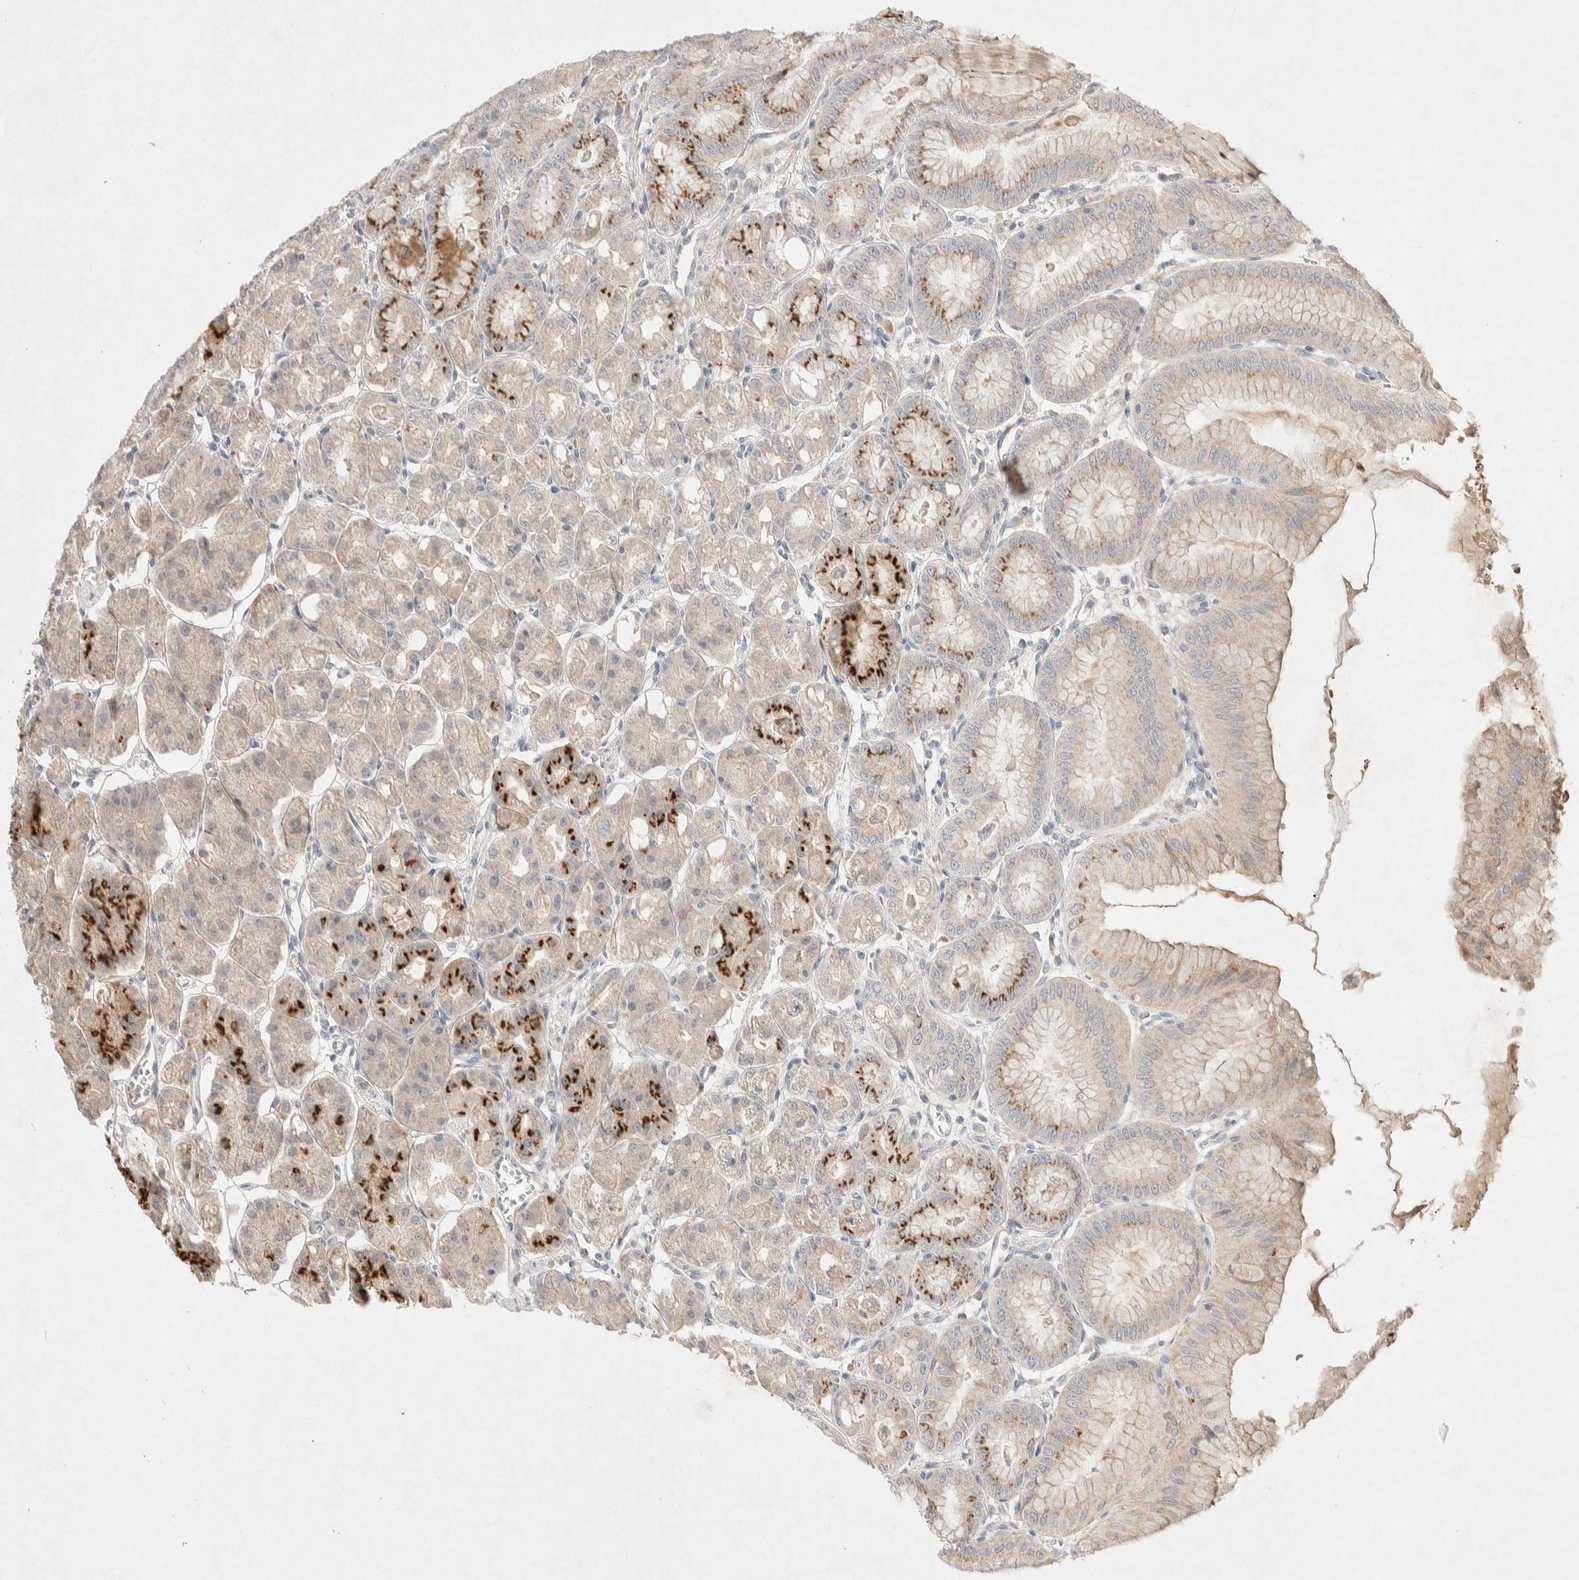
{"staining": {"intensity": "strong", "quantity": "<25%", "location": "cytoplasmic/membranous"}, "tissue": "stomach", "cell_type": "Glandular cells", "image_type": "normal", "snomed": [{"axis": "morphology", "description": "Normal tissue, NOS"}, {"axis": "topography", "description": "Stomach, lower"}], "caption": "Protein expression analysis of unremarkable stomach reveals strong cytoplasmic/membranous positivity in about <25% of glandular cells. (DAB (3,3'-diaminobenzidine) IHC with brightfield microscopy, high magnification).", "gene": "GNAI1", "patient": {"sex": "male", "age": 71}}